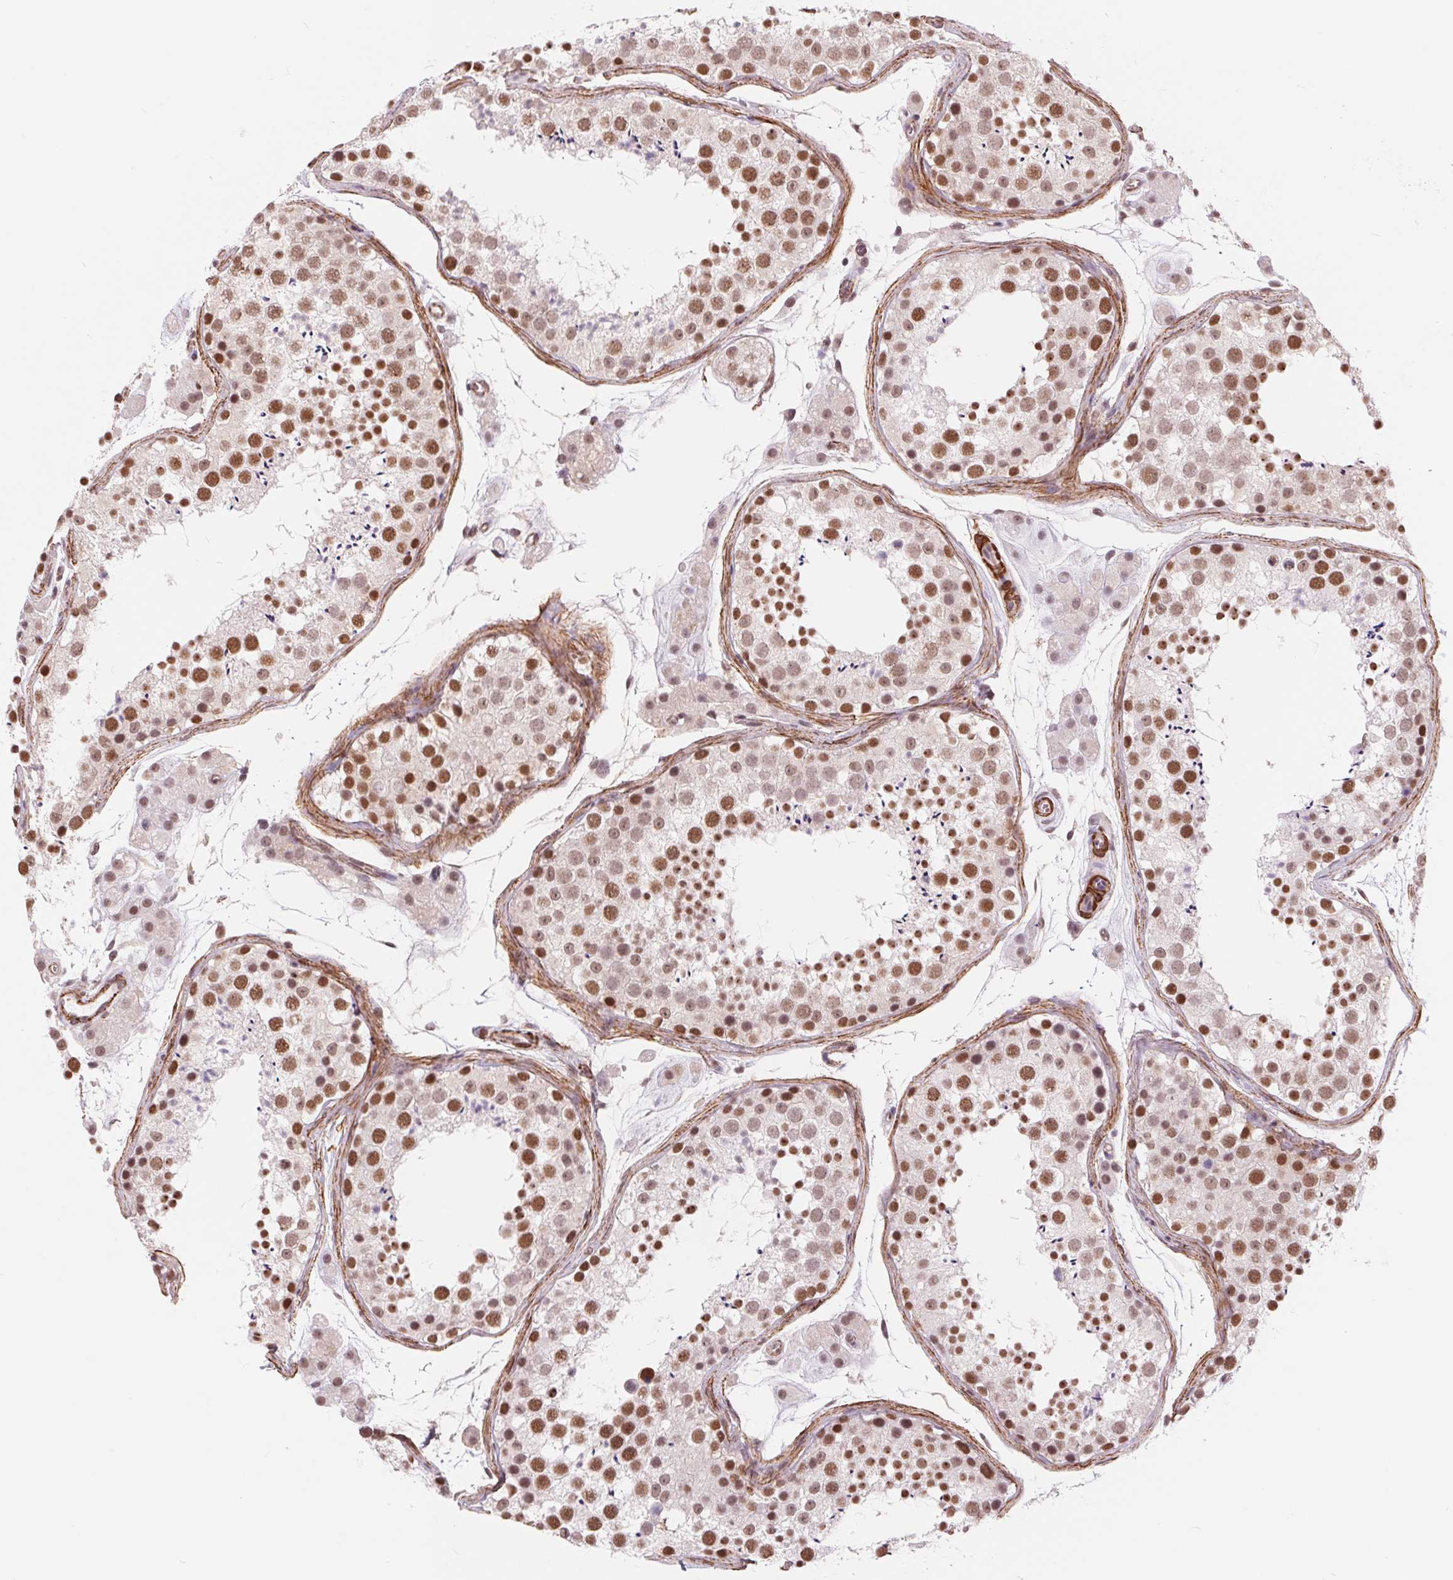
{"staining": {"intensity": "moderate", "quantity": ">75%", "location": "nuclear"}, "tissue": "testis", "cell_type": "Cells in seminiferous ducts", "image_type": "normal", "snomed": [{"axis": "morphology", "description": "Normal tissue, NOS"}, {"axis": "topography", "description": "Testis"}], "caption": "This is a photomicrograph of immunohistochemistry (IHC) staining of unremarkable testis, which shows moderate expression in the nuclear of cells in seminiferous ducts.", "gene": "BCAT1", "patient": {"sex": "male", "age": 41}}